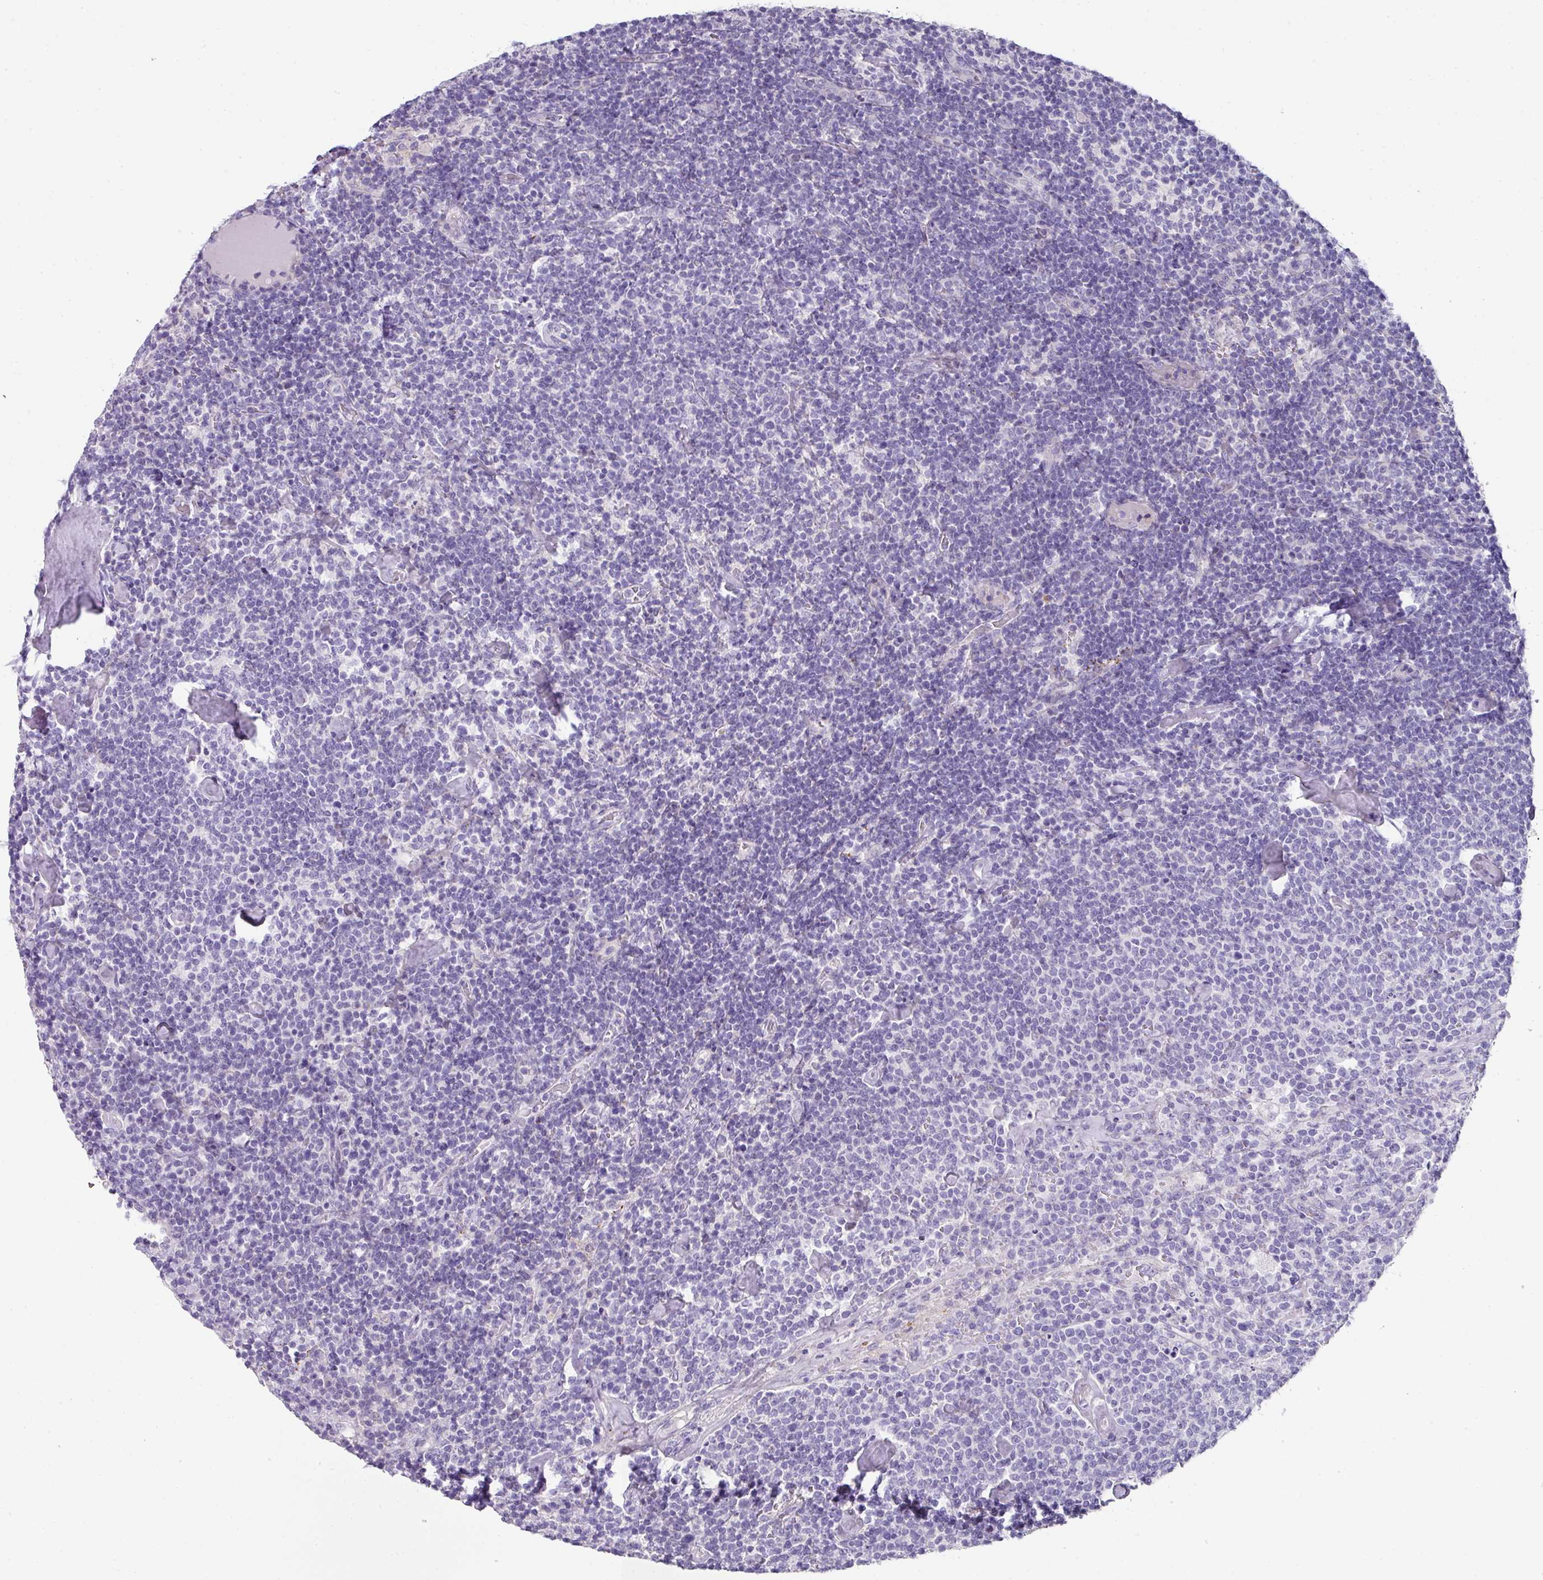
{"staining": {"intensity": "negative", "quantity": "none", "location": "none"}, "tissue": "lymphoma", "cell_type": "Tumor cells", "image_type": "cancer", "snomed": [{"axis": "morphology", "description": "Malignant lymphoma, non-Hodgkin's type, High grade"}, {"axis": "topography", "description": "Lymph node"}], "caption": "A high-resolution photomicrograph shows IHC staining of high-grade malignant lymphoma, non-Hodgkin's type, which shows no significant staining in tumor cells.", "gene": "ANKRD29", "patient": {"sex": "male", "age": 61}}